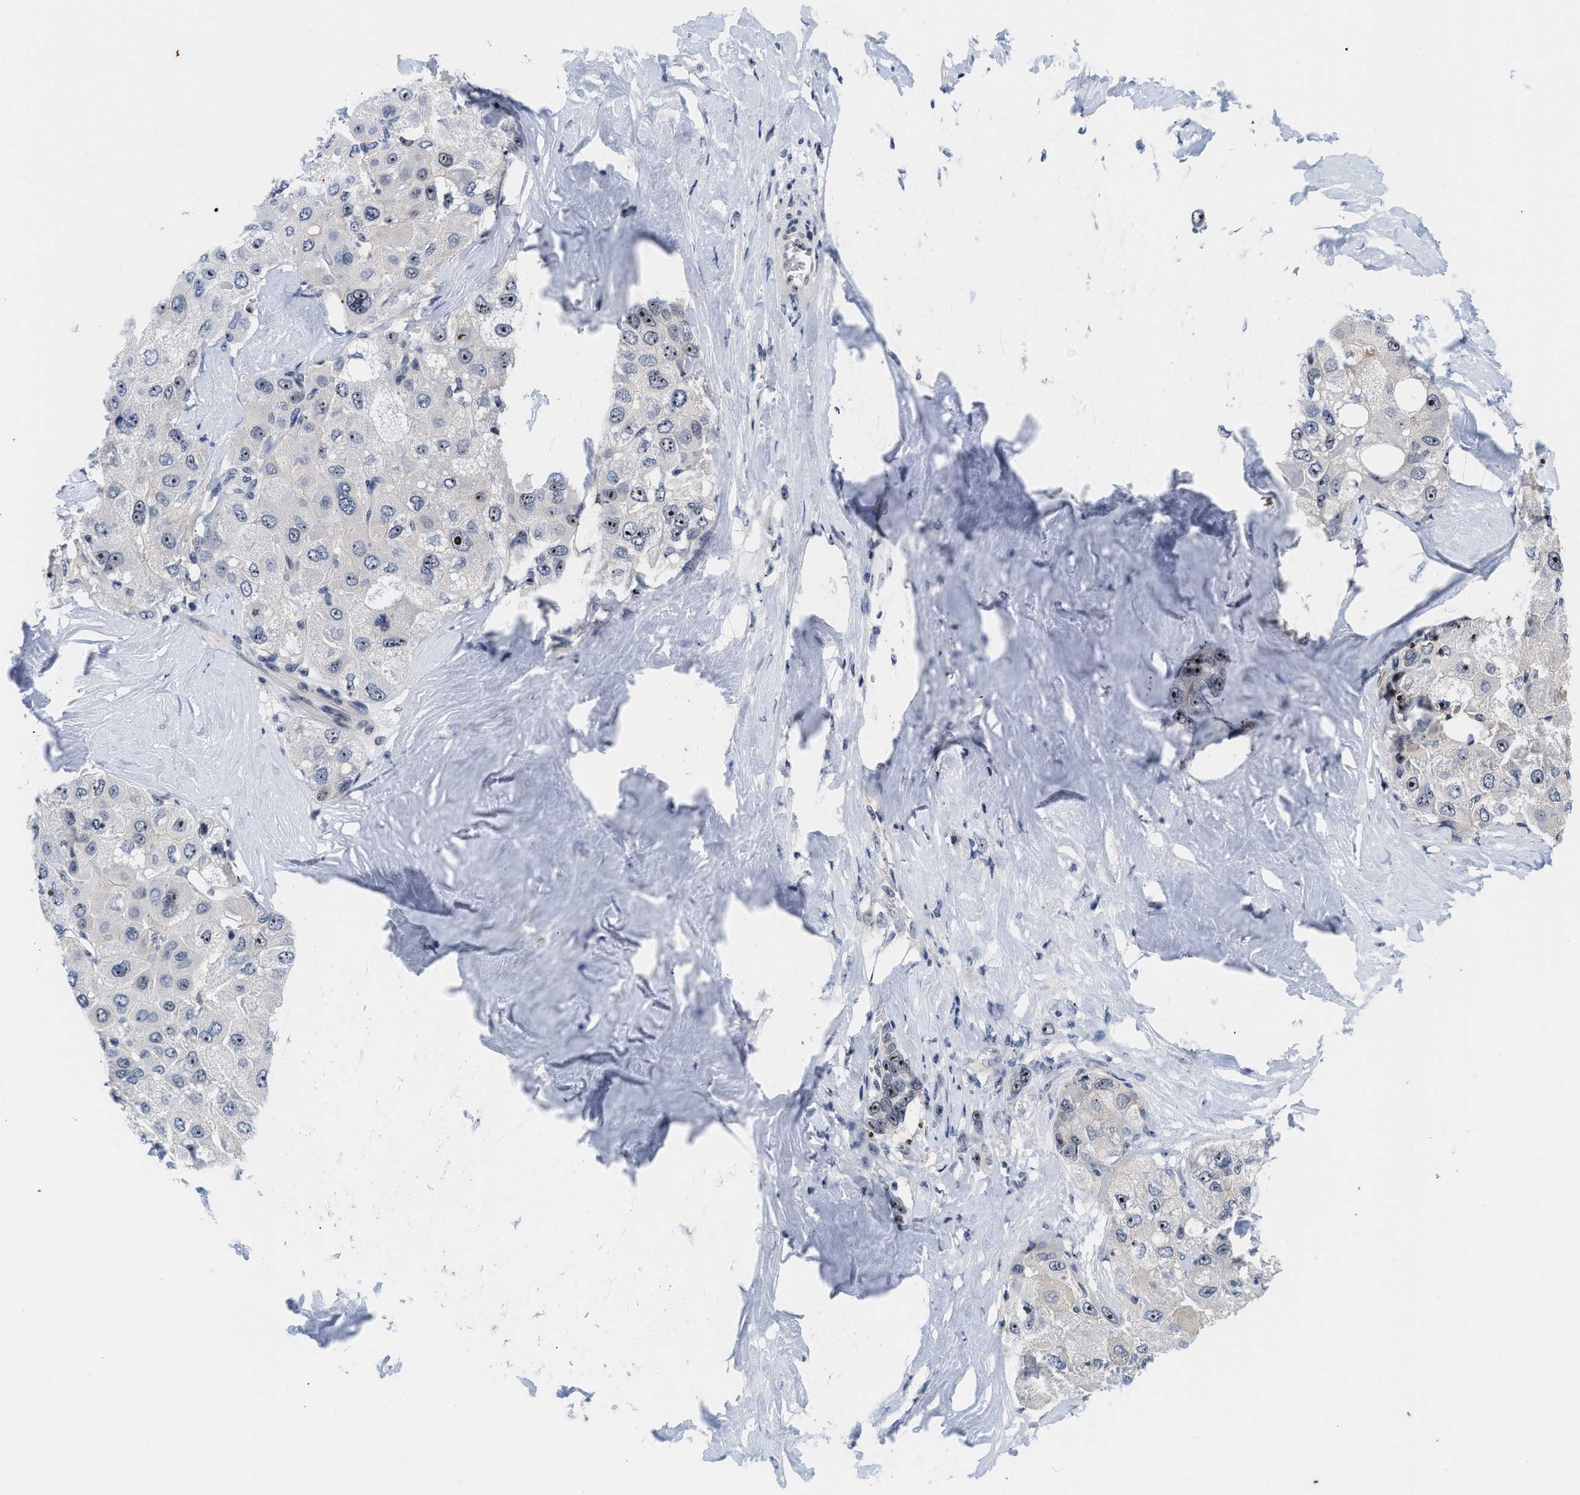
{"staining": {"intensity": "strong", "quantity": "25%-75%", "location": "nuclear"}, "tissue": "liver cancer", "cell_type": "Tumor cells", "image_type": "cancer", "snomed": [{"axis": "morphology", "description": "Carcinoma, Hepatocellular, NOS"}, {"axis": "topography", "description": "Liver"}], "caption": "Liver cancer (hepatocellular carcinoma) stained with a protein marker demonstrates strong staining in tumor cells.", "gene": "NOP58", "patient": {"sex": "male", "age": 80}}